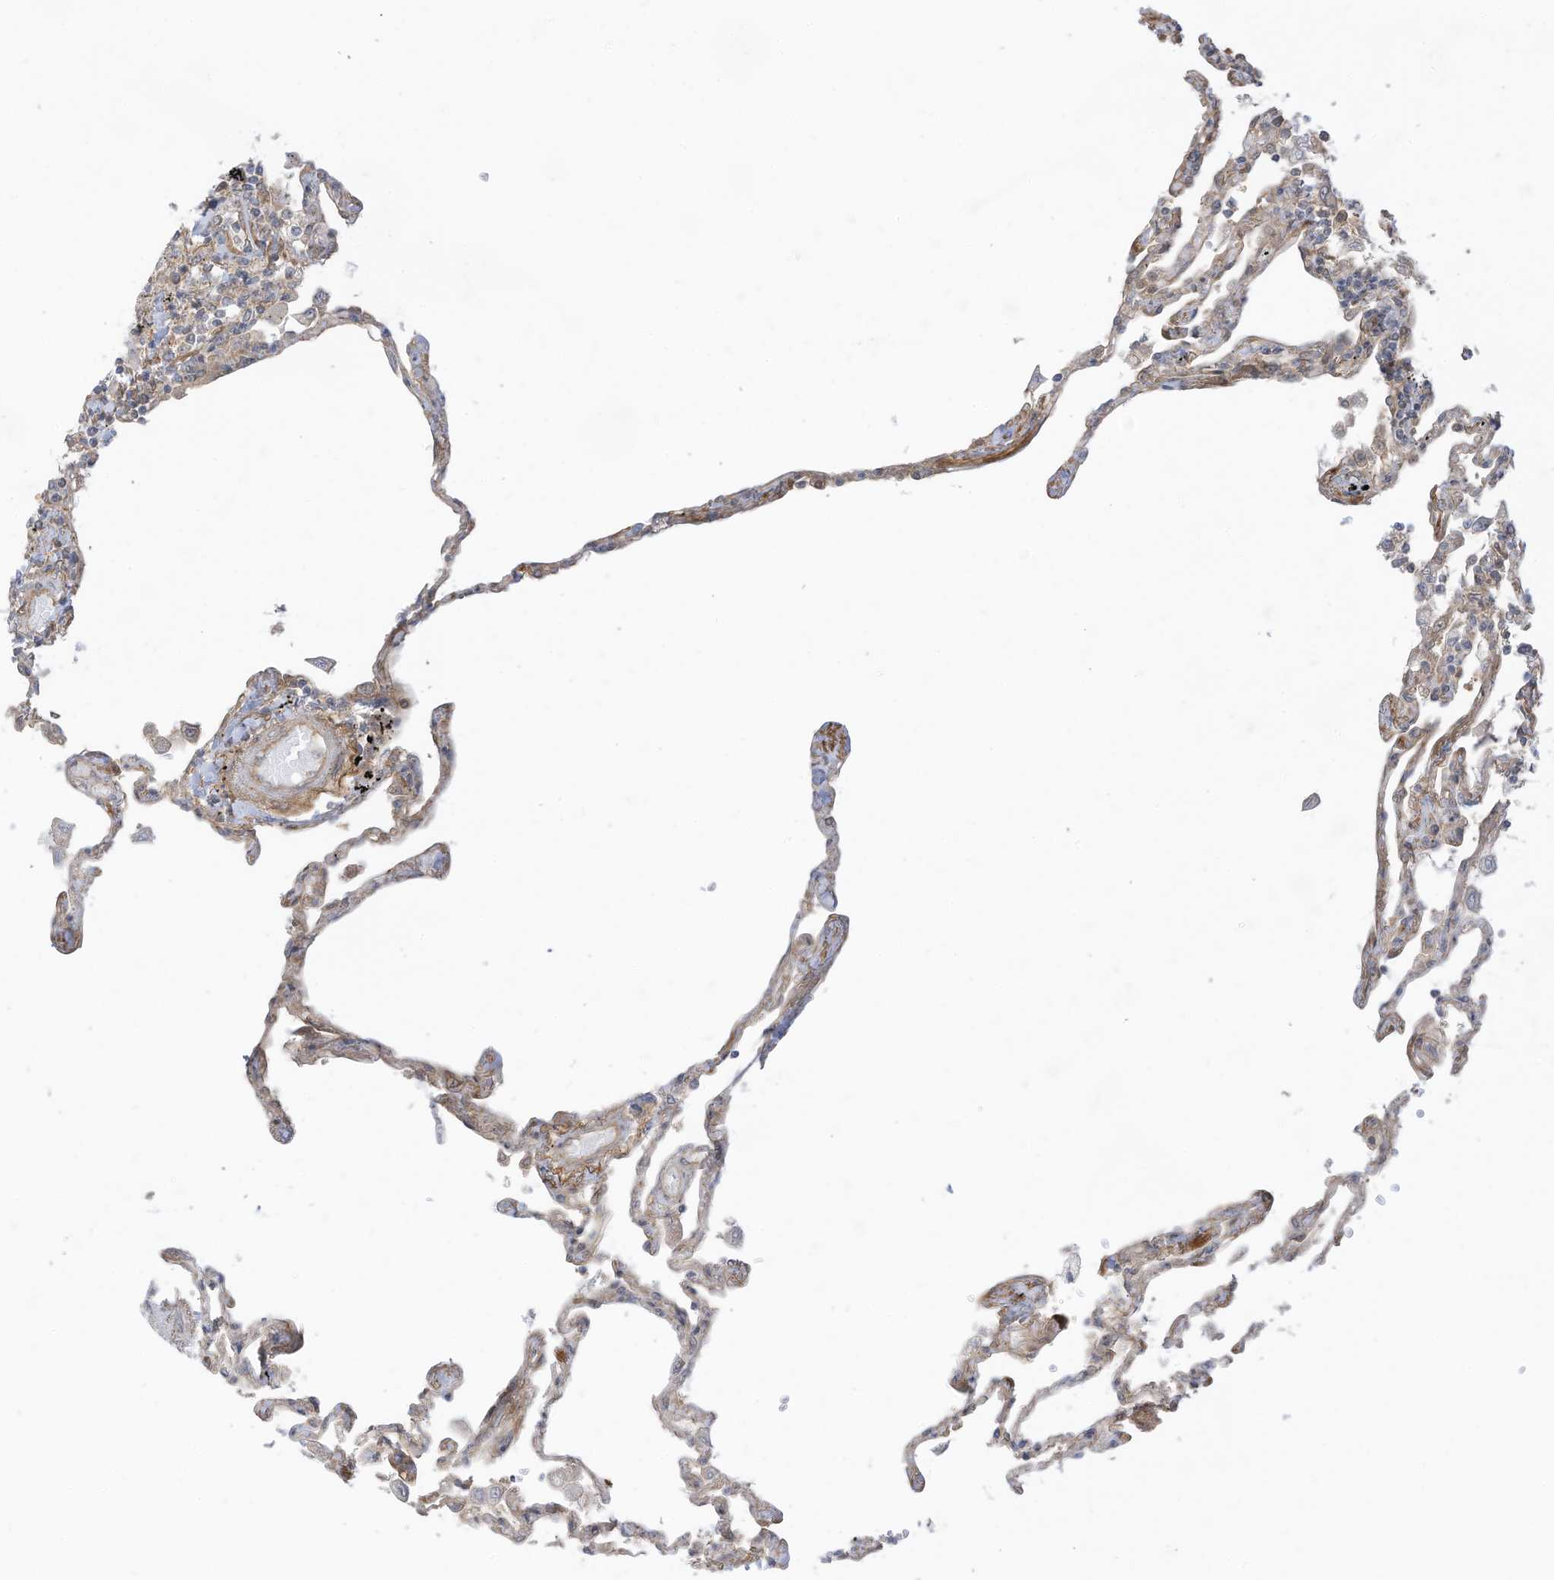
{"staining": {"intensity": "moderate", "quantity": "25%-75%", "location": "cytoplasmic/membranous"}, "tissue": "lung", "cell_type": "Alveolar cells", "image_type": "normal", "snomed": [{"axis": "morphology", "description": "Normal tissue, NOS"}, {"axis": "topography", "description": "Lung"}], "caption": "Alveolar cells reveal medium levels of moderate cytoplasmic/membranous staining in approximately 25%-75% of cells in benign human lung.", "gene": "REPS1", "patient": {"sex": "female", "age": 67}}